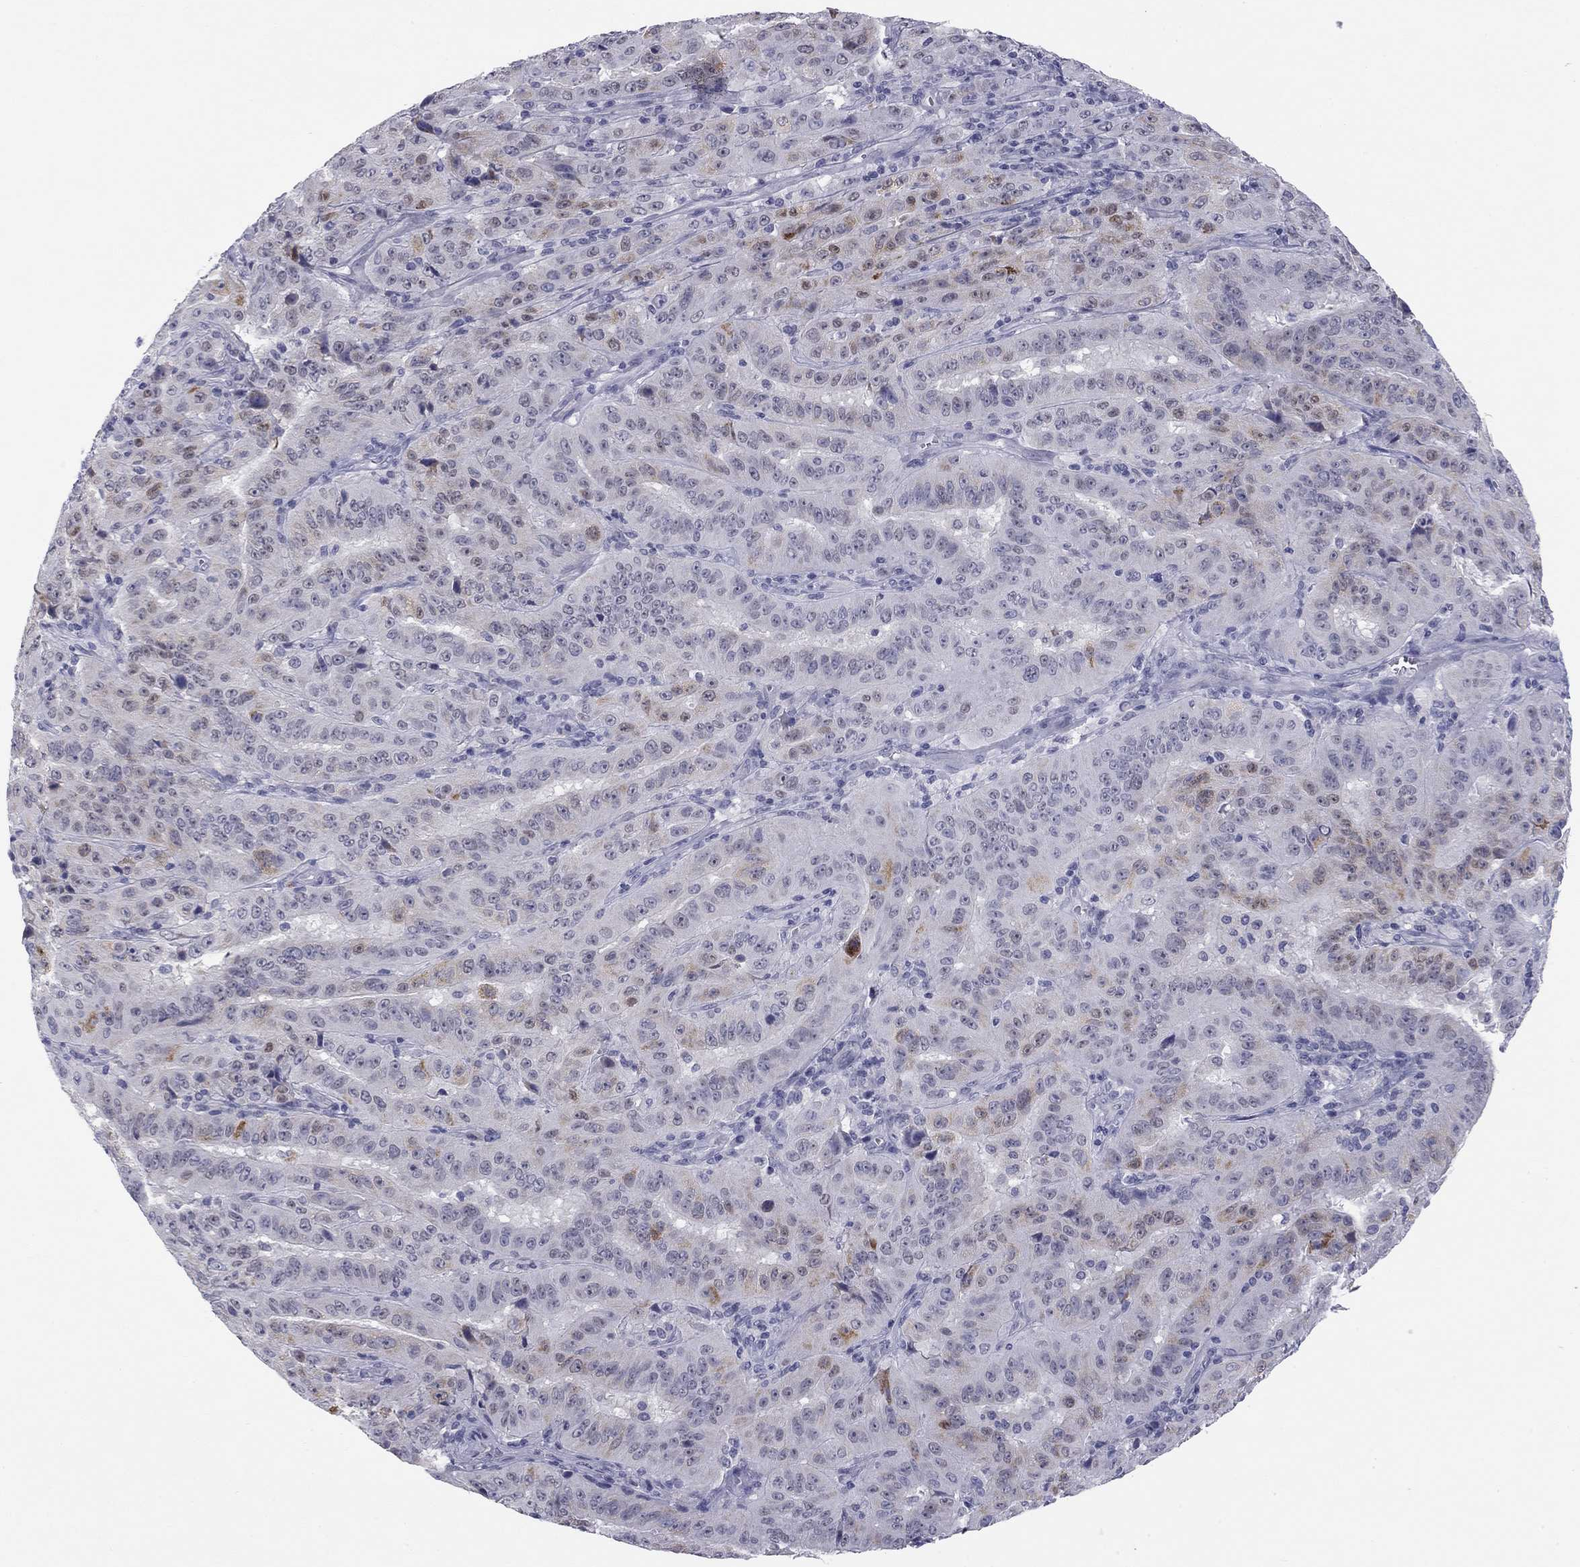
{"staining": {"intensity": "weak", "quantity": "<25%", "location": "cytoplasmic/membranous"}, "tissue": "pancreatic cancer", "cell_type": "Tumor cells", "image_type": "cancer", "snomed": [{"axis": "morphology", "description": "Adenocarcinoma, NOS"}, {"axis": "topography", "description": "Pancreas"}], "caption": "DAB (3,3'-diaminobenzidine) immunohistochemical staining of pancreatic cancer reveals no significant expression in tumor cells.", "gene": "TFAP2B", "patient": {"sex": "male", "age": 63}}